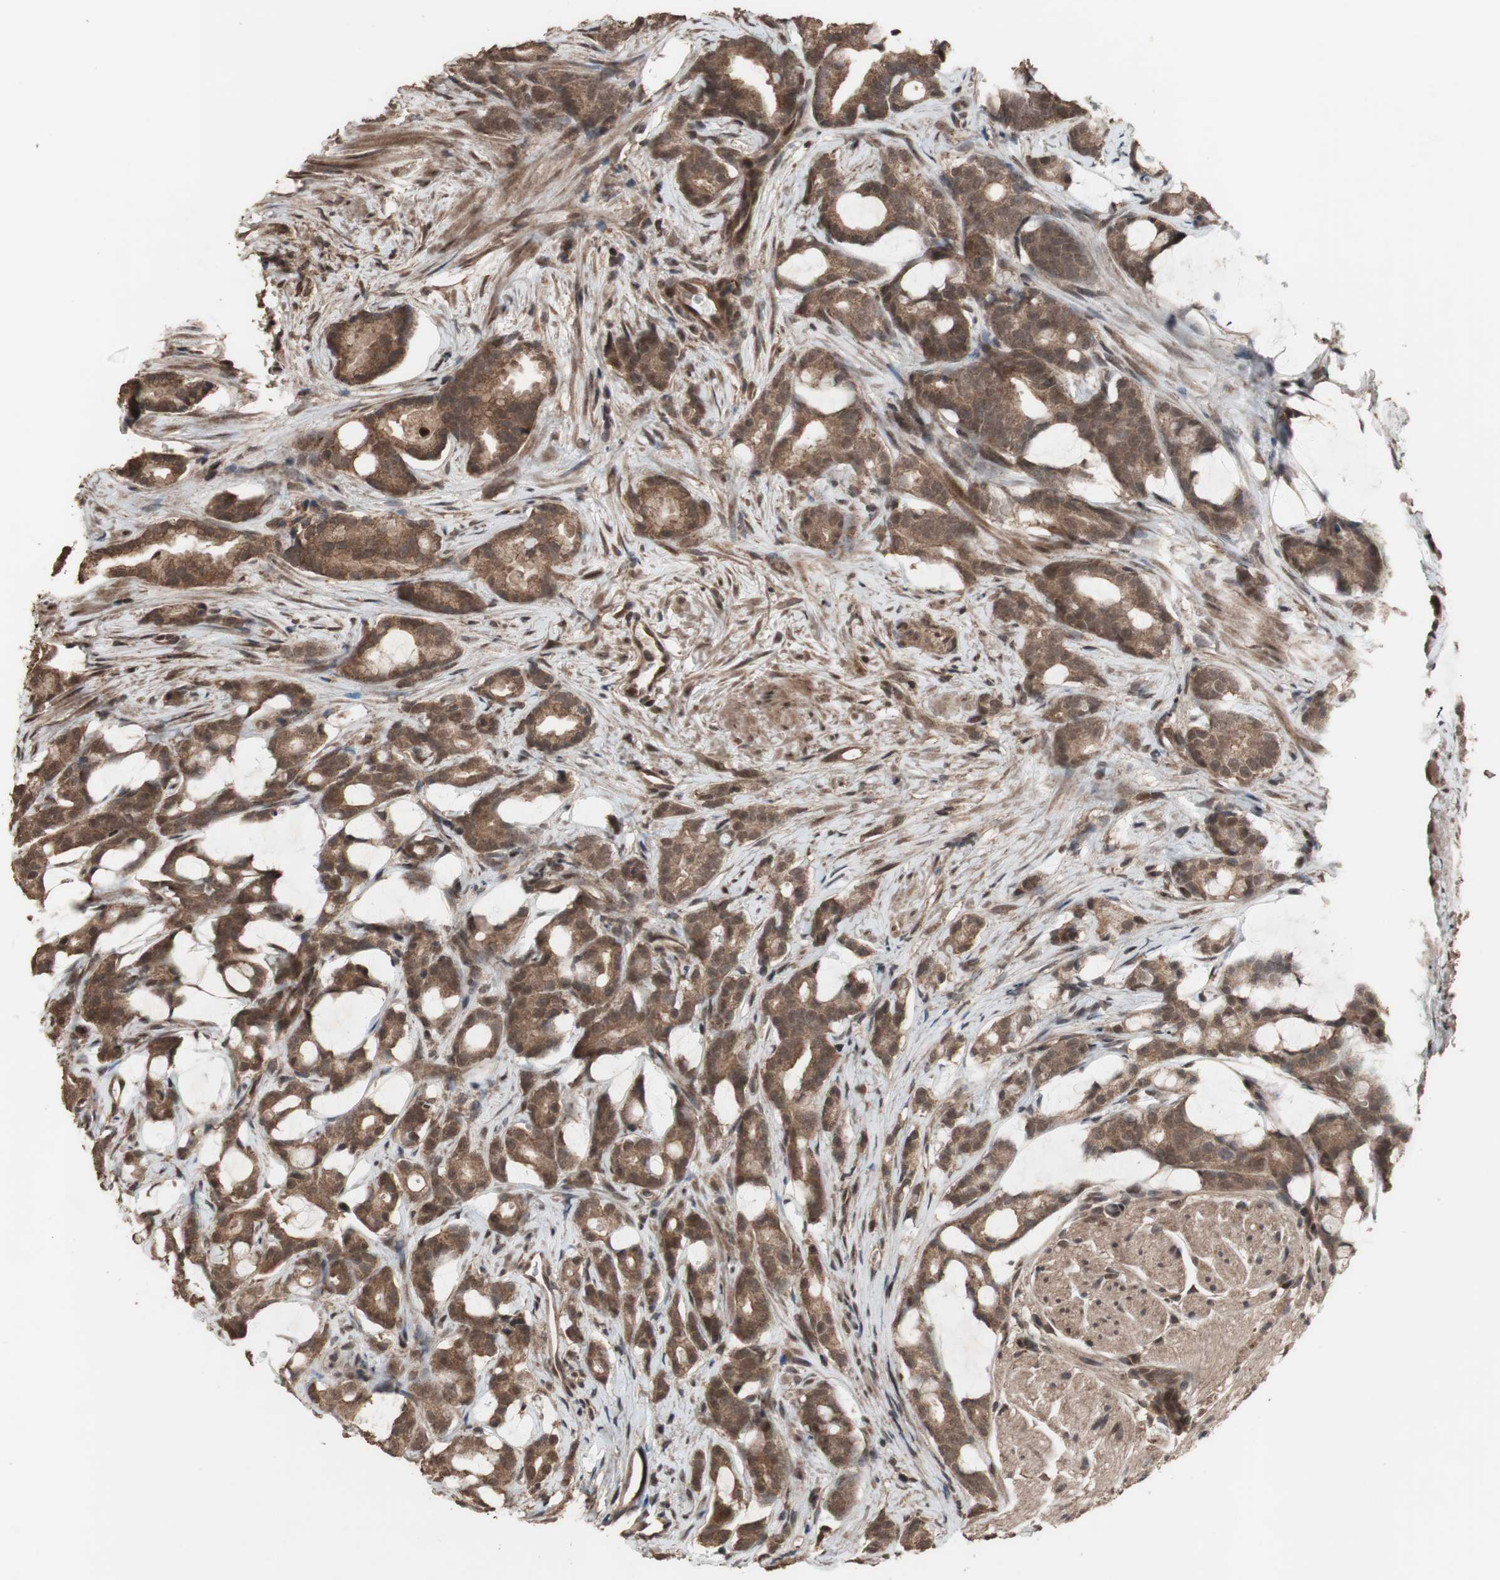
{"staining": {"intensity": "moderate", "quantity": ">75%", "location": "cytoplasmic/membranous,nuclear"}, "tissue": "prostate cancer", "cell_type": "Tumor cells", "image_type": "cancer", "snomed": [{"axis": "morphology", "description": "Adenocarcinoma, Low grade"}, {"axis": "topography", "description": "Prostate"}], "caption": "Moderate cytoplasmic/membranous and nuclear expression for a protein is appreciated in about >75% of tumor cells of prostate cancer (adenocarcinoma (low-grade)) using IHC.", "gene": "KANSL1", "patient": {"sex": "male", "age": 58}}